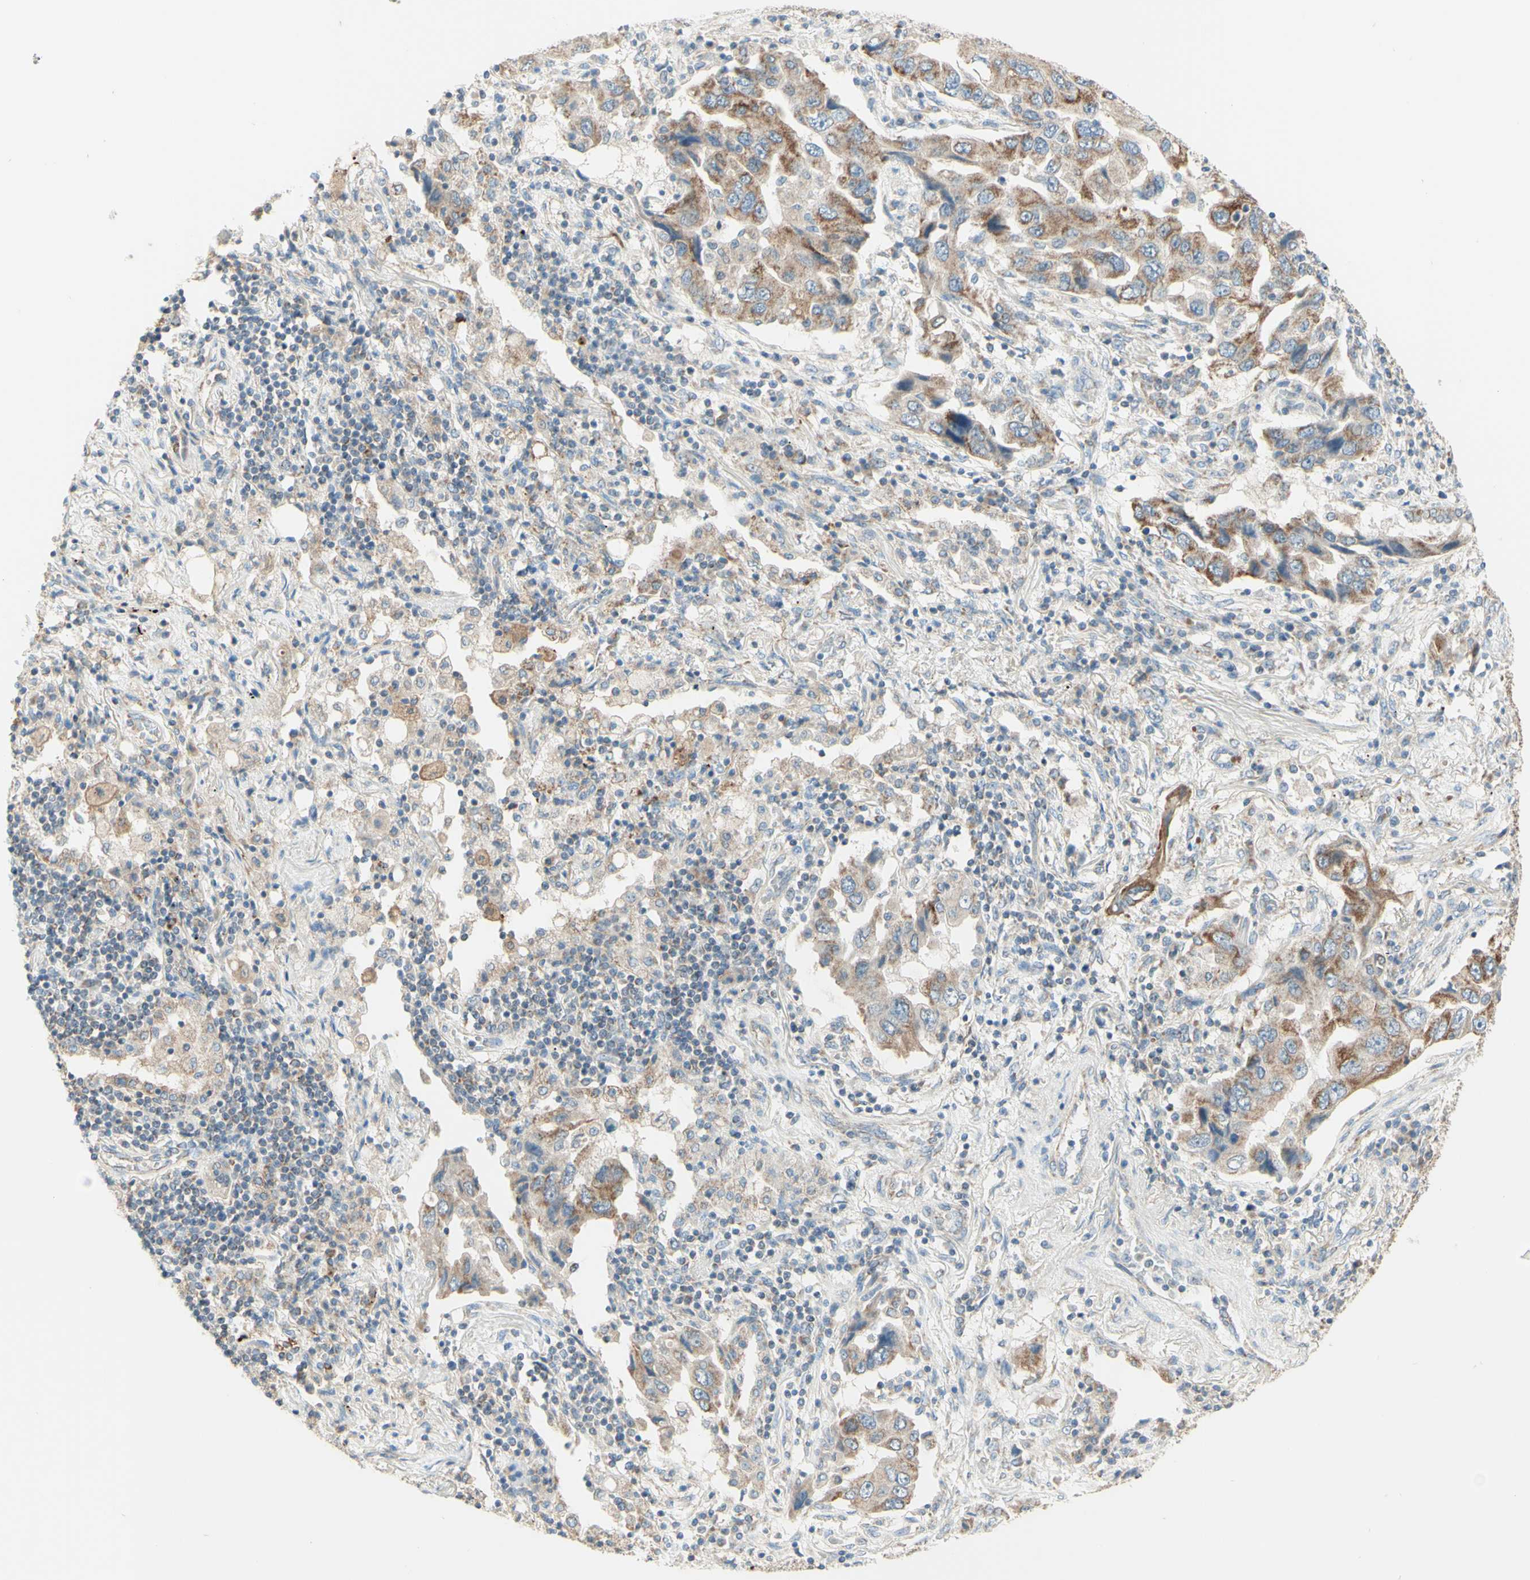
{"staining": {"intensity": "moderate", "quantity": ">75%", "location": "cytoplasmic/membranous"}, "tissue": "lung cancer", "cell_type": "Tumor cells", "image_type": "cancer", "snomed": [{"axis": "morphology", "description": "Adenocarcinoma, NOS"}, {"axis": "topography", "description": "Lung"}], "caption": "An immunohistochemistry (IHC) image of neoplastic tissue is shown. Protein staining in brown highlights moderate cytoplasmic/membranous positivity in adenocarcinoma (lung) within tumor cells.", "gene": "ARMC10", "patient": {"sex": "female", "age": 65}}